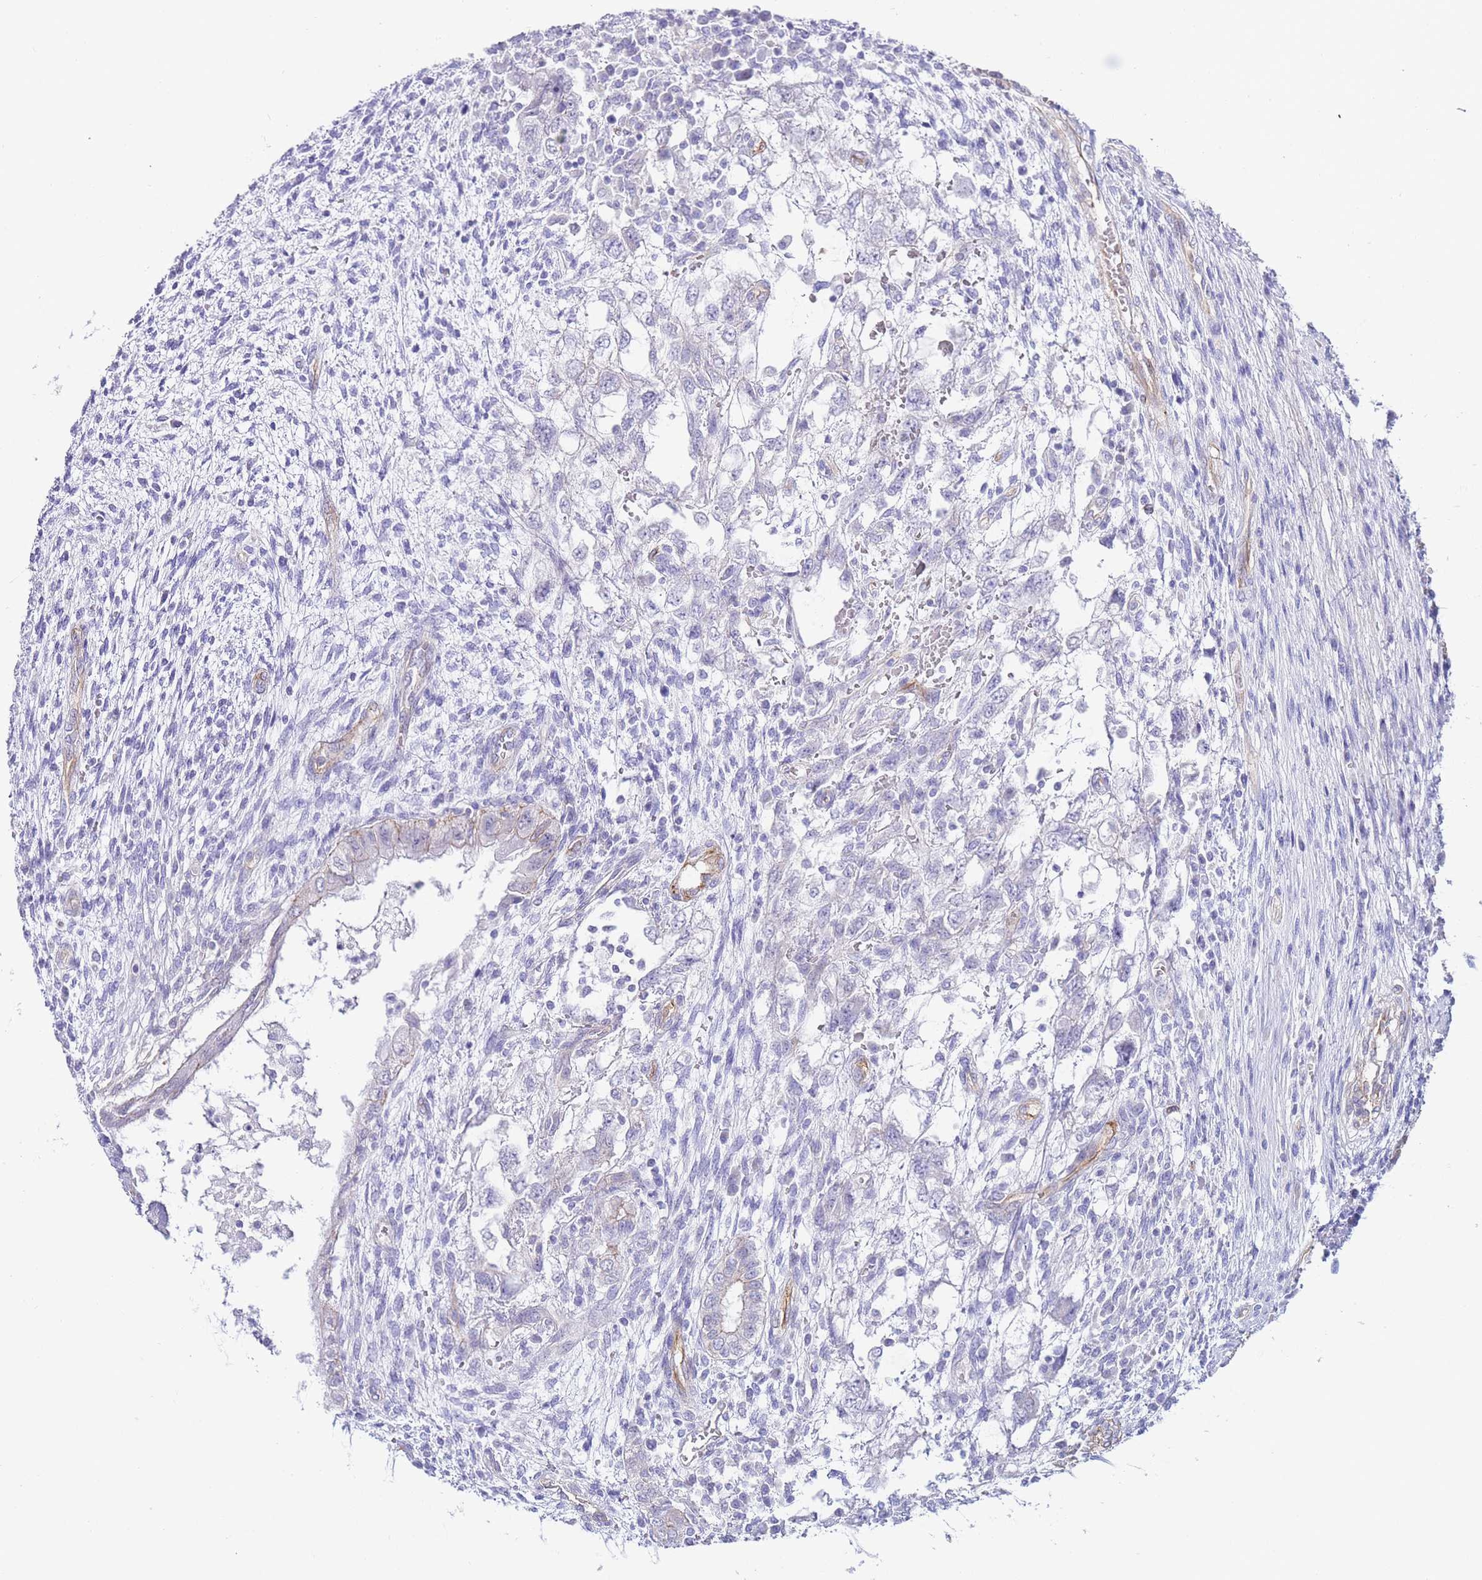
{"staining": {"intensity": "negative", "quantity": "none", "location": "none"}, "tissue": "testis cancer", "cell_type": "Tumor cells", "image_type": "cancer", "snomed": [{"axis": "morphology", "description": "Carcinoma, Embryonal, NOS"}, {"axis": "topography", "description": "Testis"}], "caption": "A high-resolution photomicrograph shows IHC staining of embryonal carcinoma (testis), which displays no significant expression in tumor cells.", "gene": "PDCD7", "patient": {"sex": "male", "age": 26}}